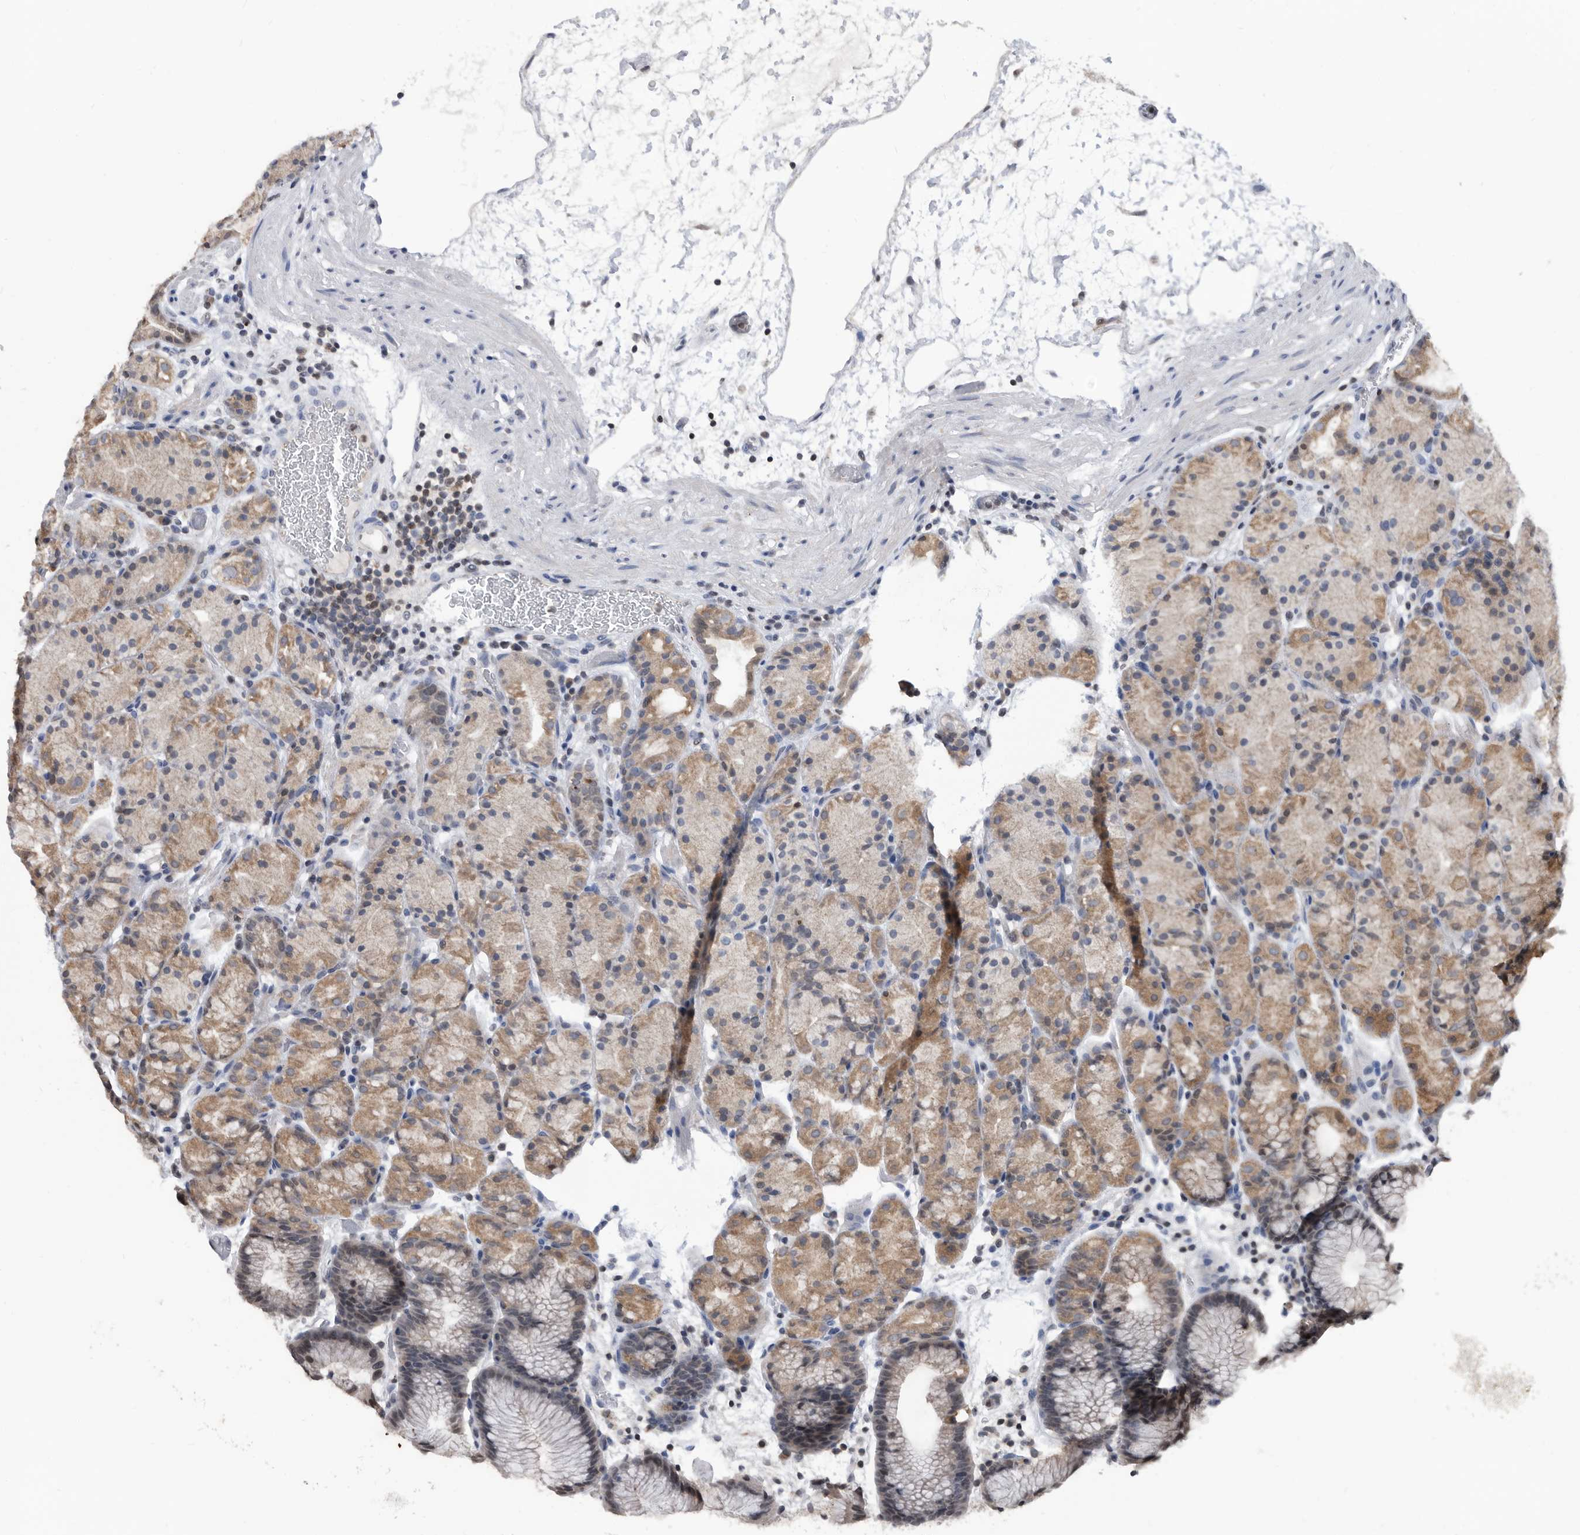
{"staining": {"intensity": "moderate", "quantity": ">75%", "location": "cytoplasmic/membranous,nuclear"}, "tissue": "stomach", "cell_type": "Glandular cells", "image_type": "normal", "snomed": [{"axis": "morphology", "description": "Normal tissue, NOS"}, {"axis": "topography", "description": "Stomach, upper"}], "caption": "Immunohistochemical staining of normal human stomach demonstrates >75% levels of moderate cytoplasmic/membranous,nuclear protein staining in about >75% of glandular cells.", "gene": "TSTD1", "patient": {"sex": "male", "age": 48}}